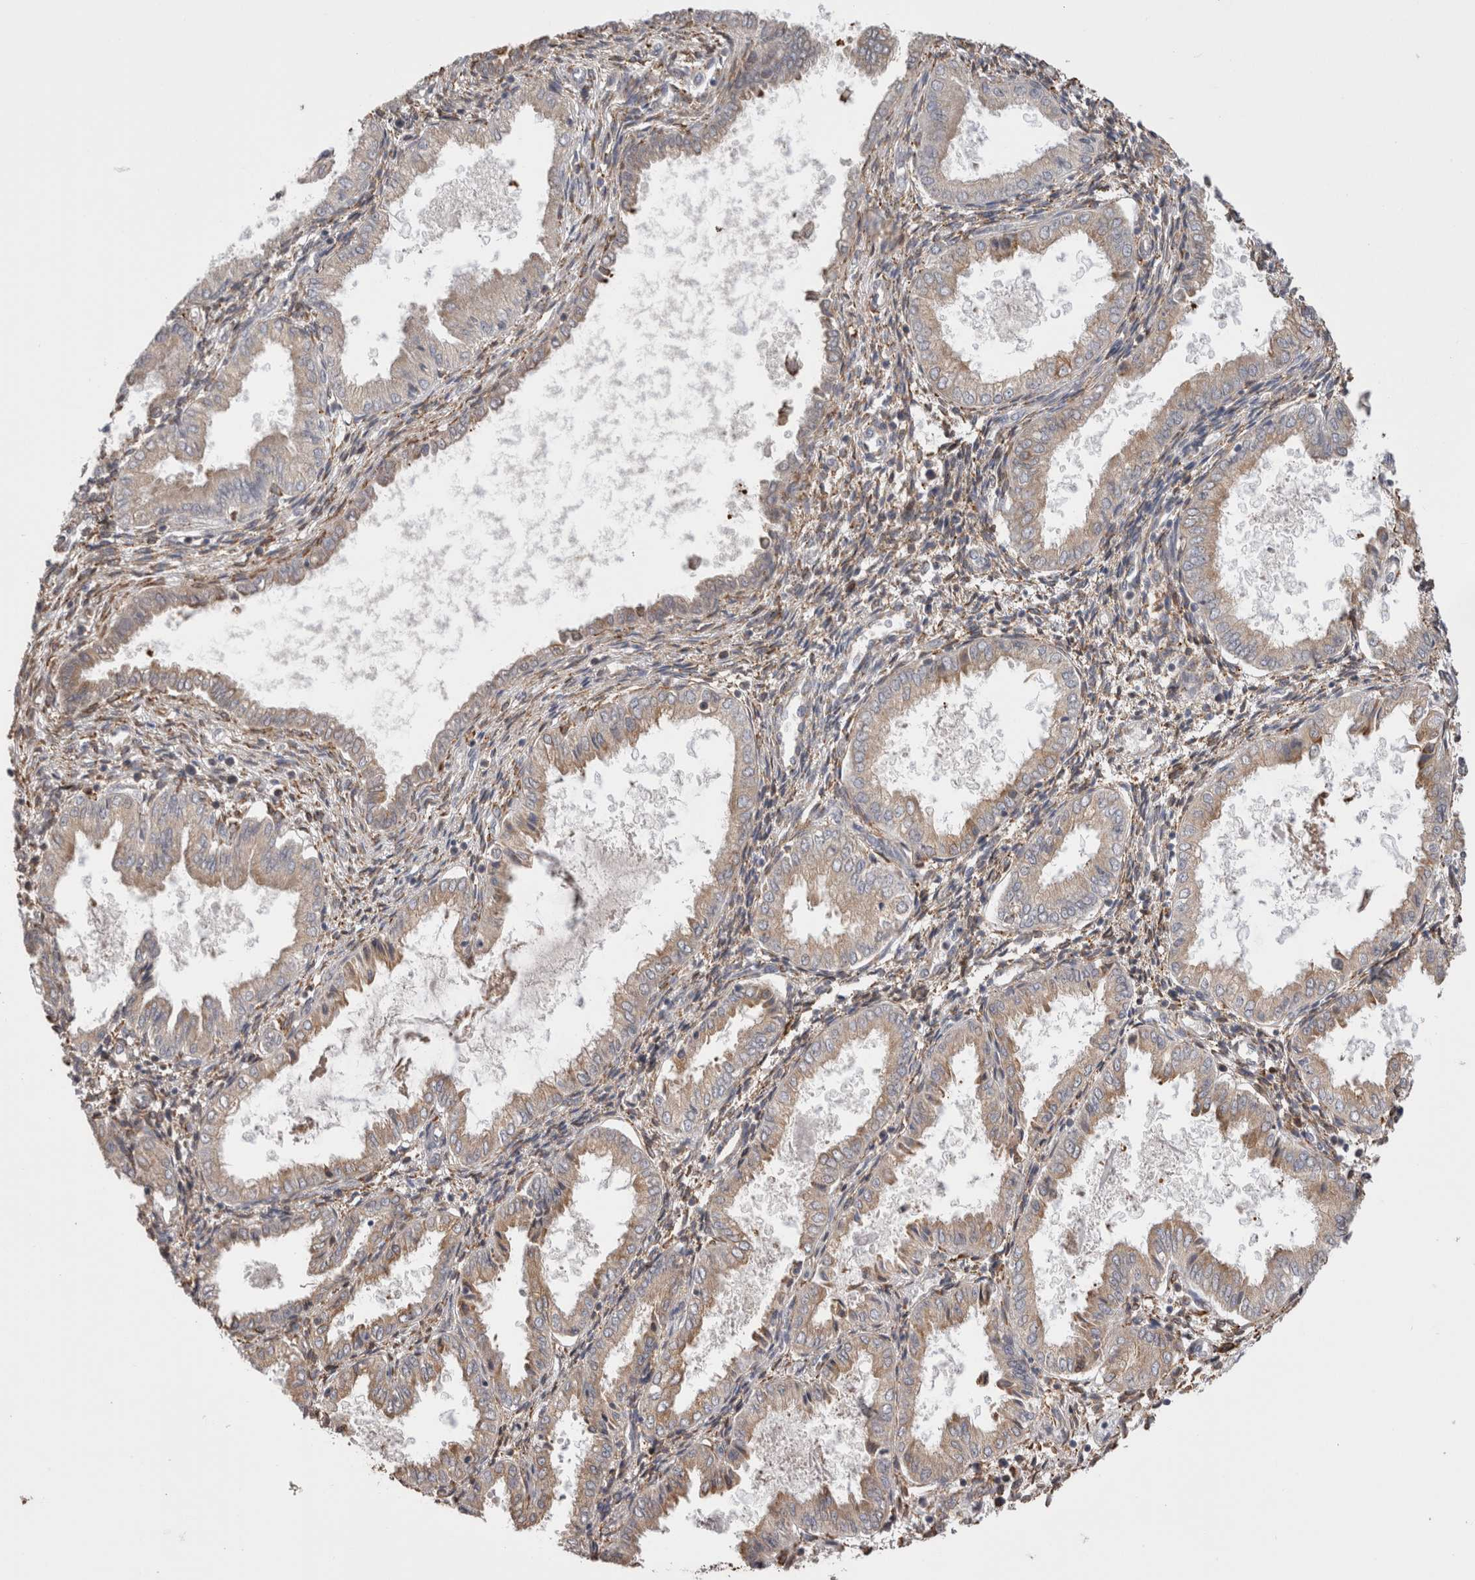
{"staining": {"intensity": "moderate", "quantity": ">75%", "location": "cytoplasmic/membranous"}, "tissue": "endometrium", "cell_type": "Cells in endometrial stroma", "image_type": "normal", "snomed": [{"axis": "morphology", "description": "Normal tissue, NOS"}, {"axis": "topography", "description": "Endometrium"}], "caption": "Protein staining of normal endometrium reveals moderate cytoplasmic/membranous expression in approximately >75% of cells in endometrial stroma. The protein is stained brown, and the nuclei are stained in blue (DAB (3,3'-diaminobenzidine) IHC with brightfield microscopy, high magnification).", "gene": "LRPAP1", "patient": {"sex": "female", "age": 33}}